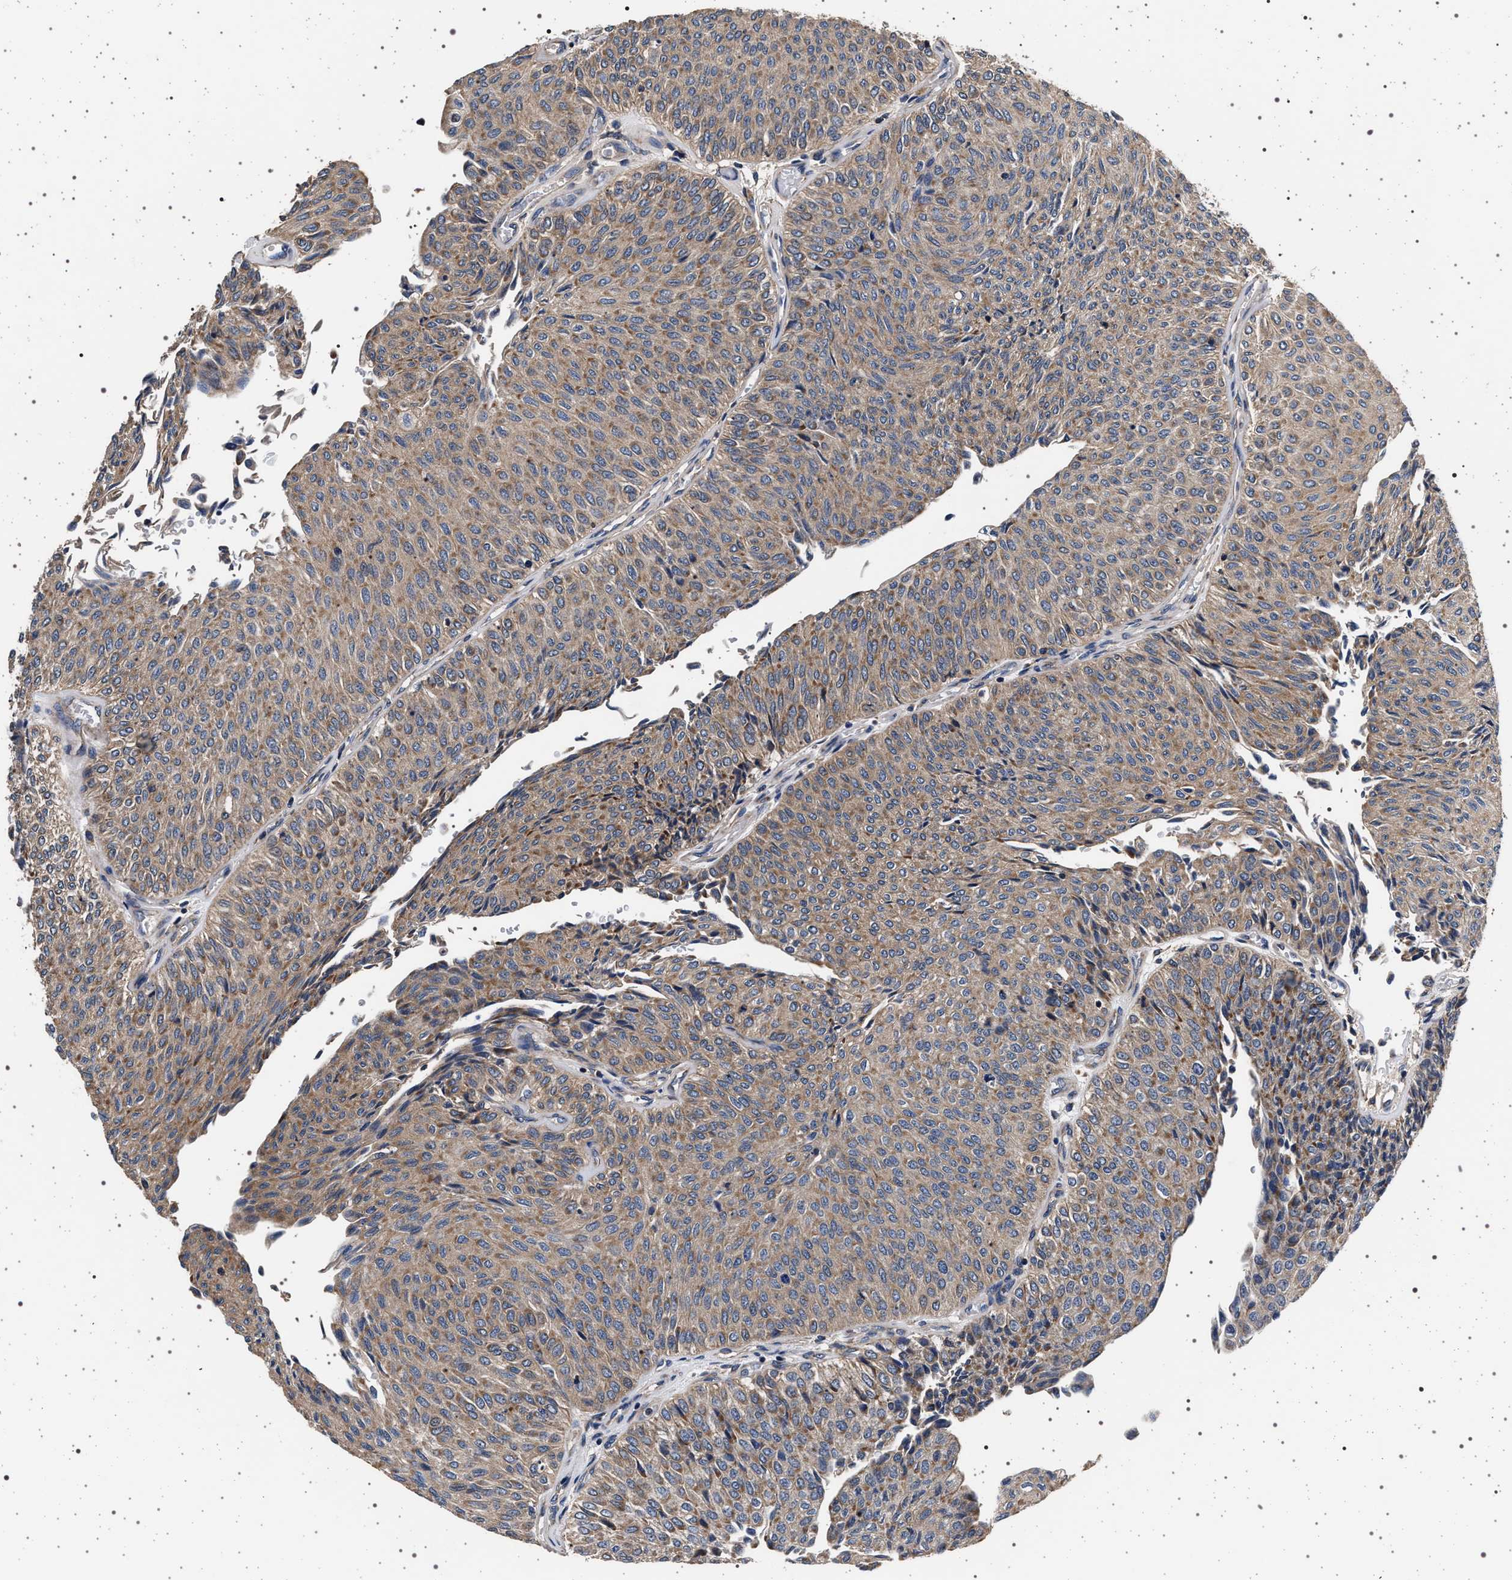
{"staining": {"intensity": "weak", "quantity": ">75%", "location": "cytoplasmic/membranous"}, "tissue": "urothelial cancer", "cell_type": "Tumor cells", "image_type": "cancer", "snomed": [{"axis": "morphology", "description": "Urothelial carcinoma, Low grade"}, {"axis": "topography", "description": "Urinary bladder"}], "caption": "Weak cytoplasmic/membranous positivity is identified in about >75% of tumor cells in low-grade urothelial carcinoma.", "gene": "MAP3K2", "patient": {"sex": "male", "age": 78}}